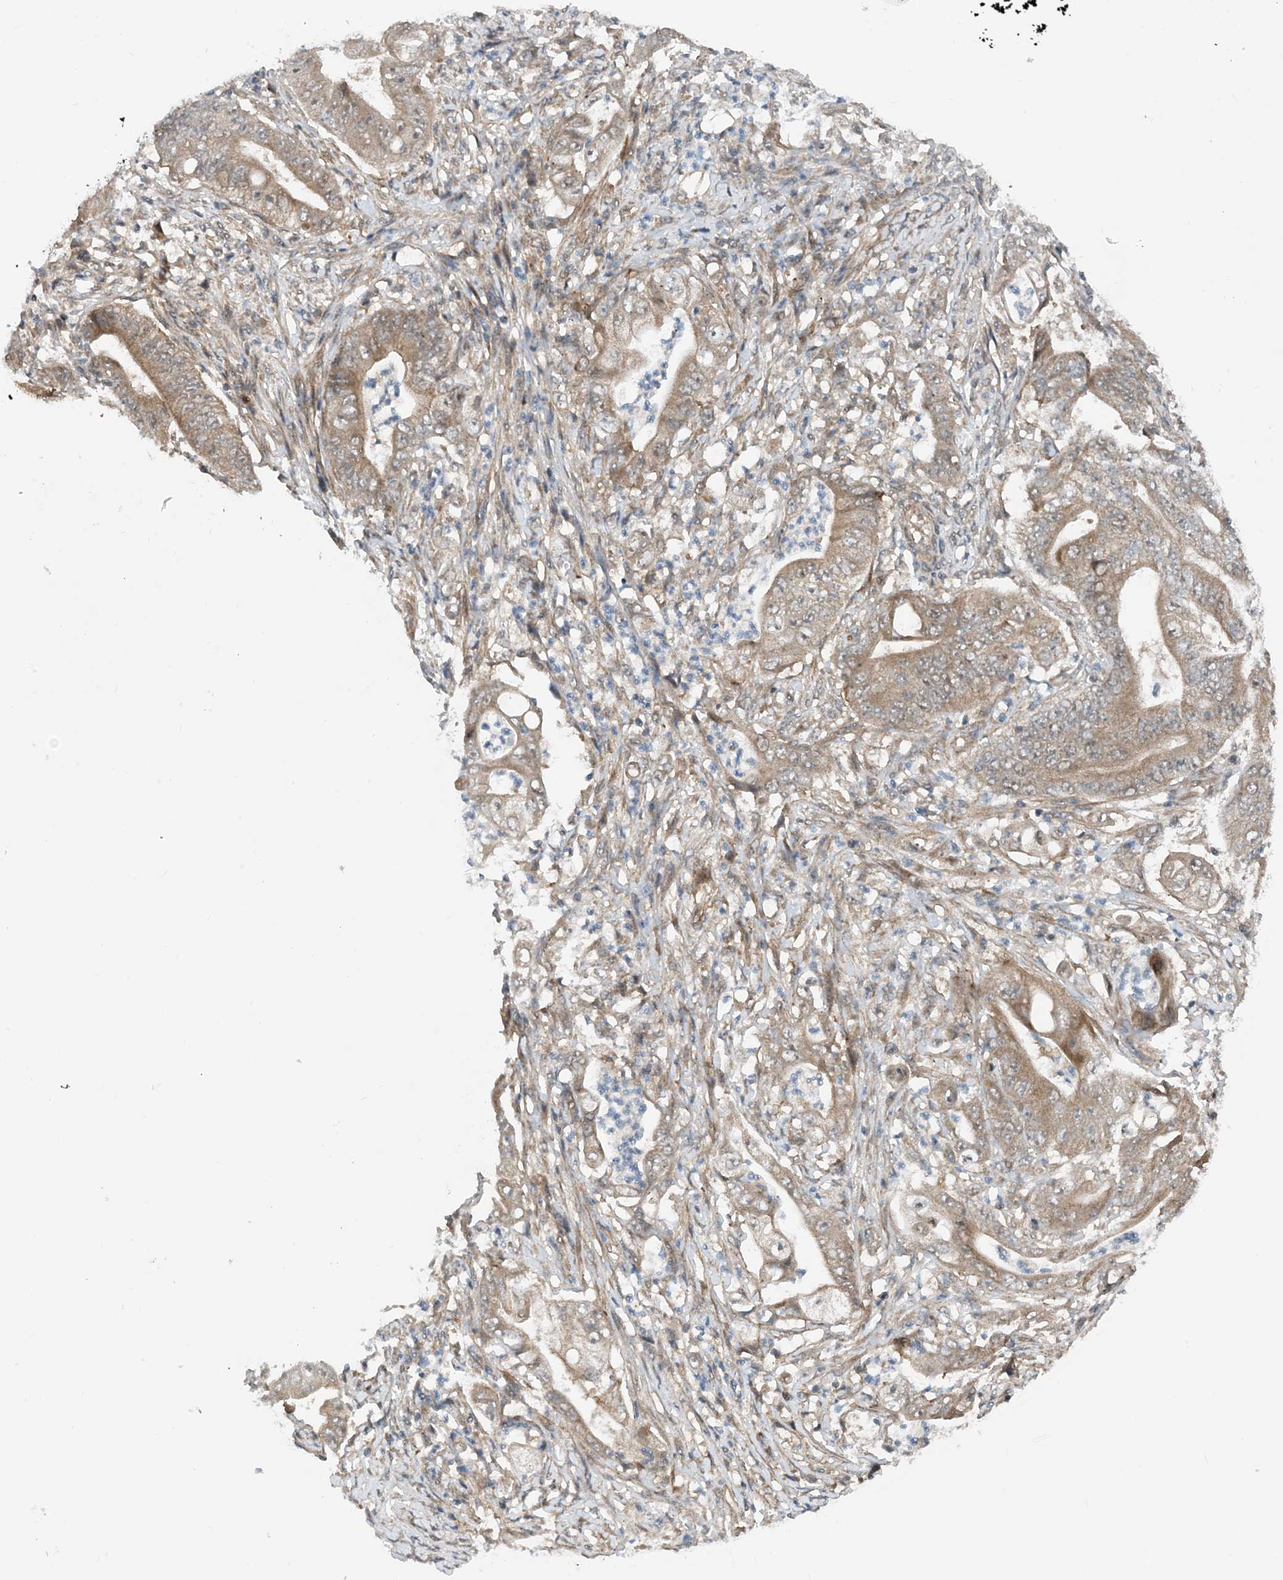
{"staining": {"intensity": "moderate", "quantity": ">75%", "location": "cytoplasmic/membranous"}, "tissue": "stomach cancer", "cell_type": "Tumor cells", "image_type": "cancer", "snomed": [{"axis": "morphology", "description": "Adenocarcinoma, NOS"}, {"axis": "topography", "description": "Stomach"}], "caption": "Stomach cancer stained for a protein (brown) demonstrates moderate cytoplasmic/membranous positive expression in approximately >75% of tumor cells.", "gene": "HEMK1", "patient": {"sex": "female", "age": 73}}